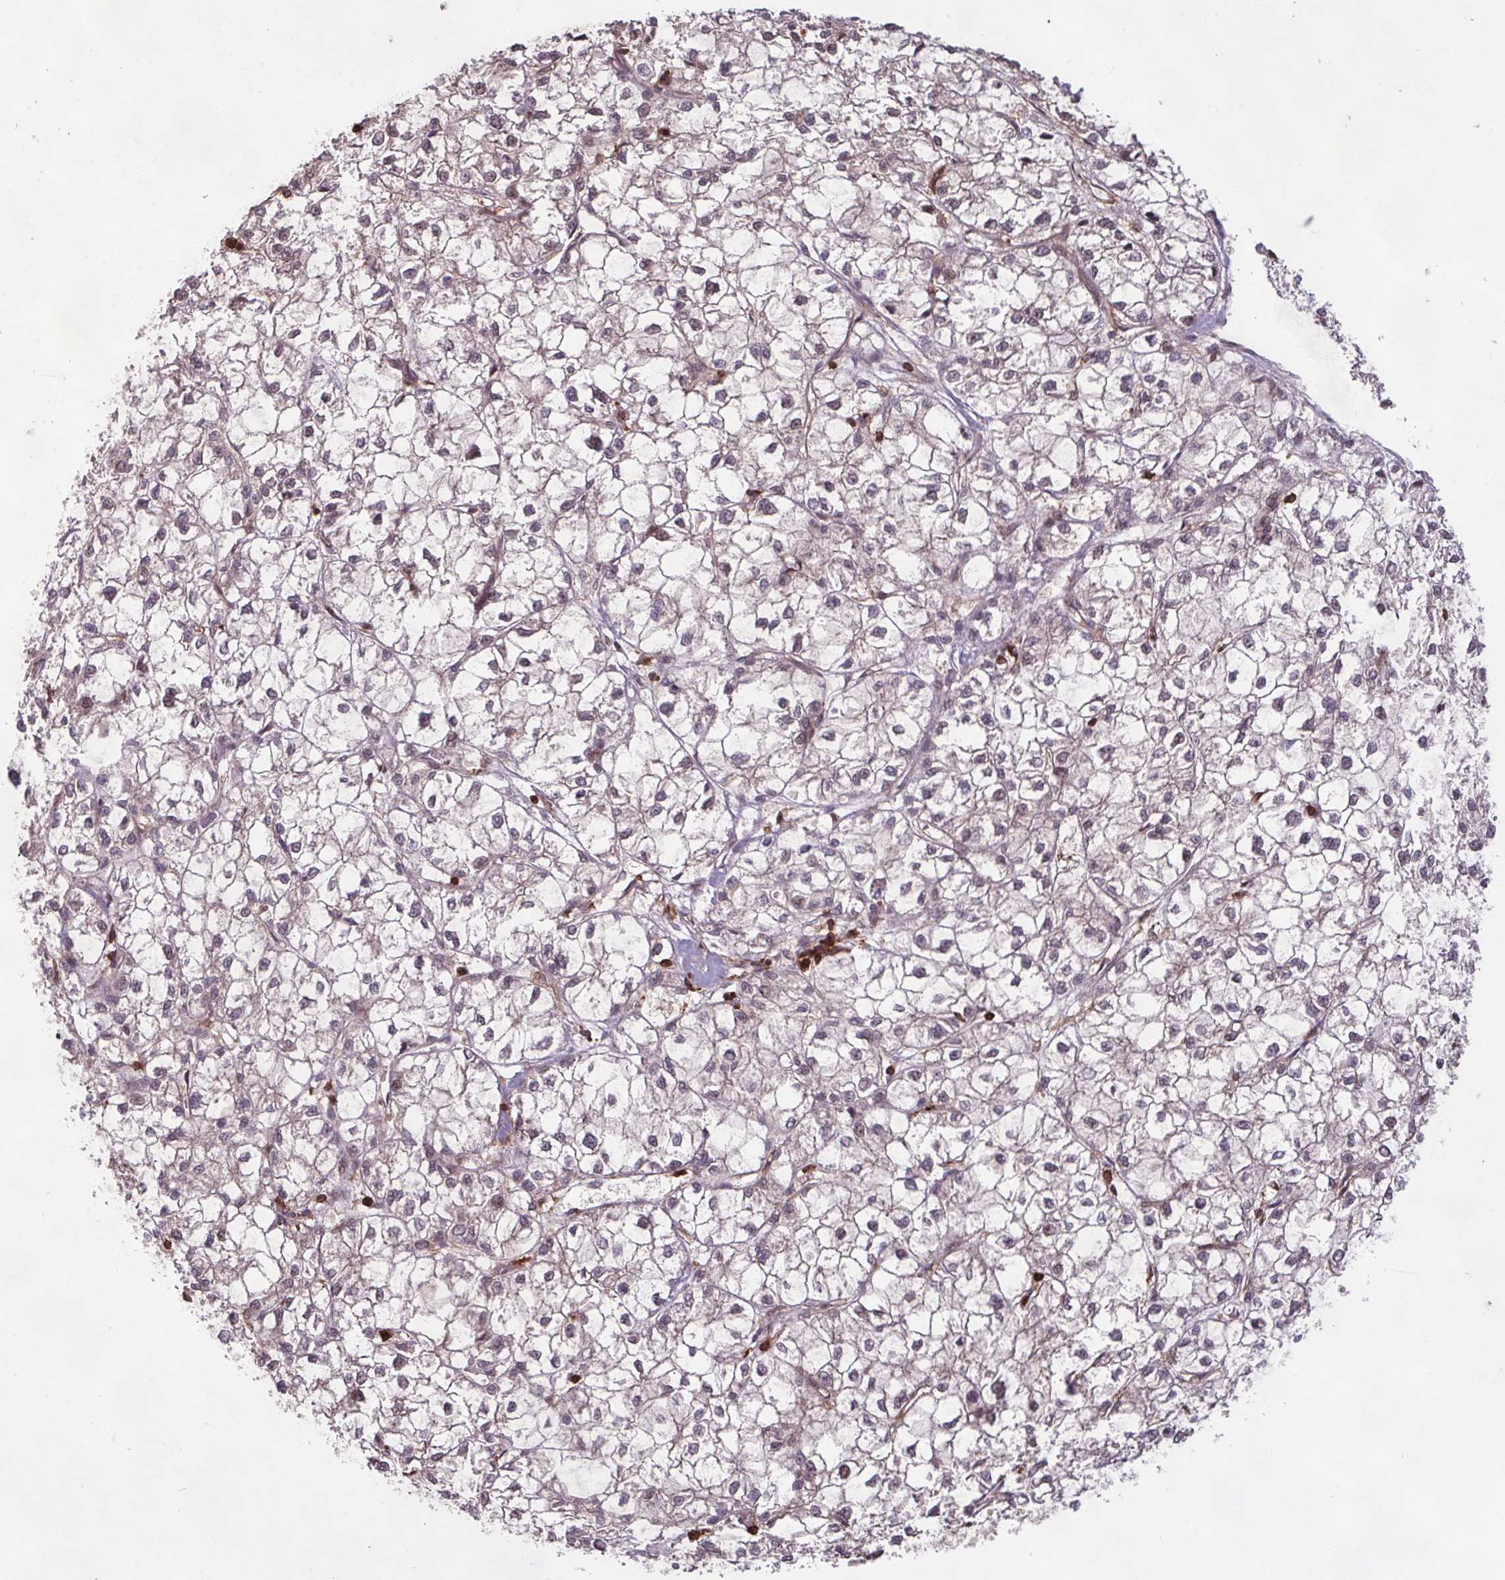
{"staining": {"intensity": "moderate", "quantity": "25%-75%", "location": "nuclear"}, "tissue": "liver cancer", "cell_type": "Tumor cells", "image_type": "cancer", "snomed": [{"axis": "morphology", "description": "Carcinoma, Hepatocellular, NOS"}, {"axis": "topography", "description": "Liver"}], "caption": "IHC histopathology image of neoplastic tissue: liver cancer stained using immunohistochemistry (IHC) reveals medium levels of moderate protein expression localized specifically in the nuclear of tumor cells, appearing as a nuclear brown color.", "gene": "GON7", "patient": {"sex": "female", "age": 43}}